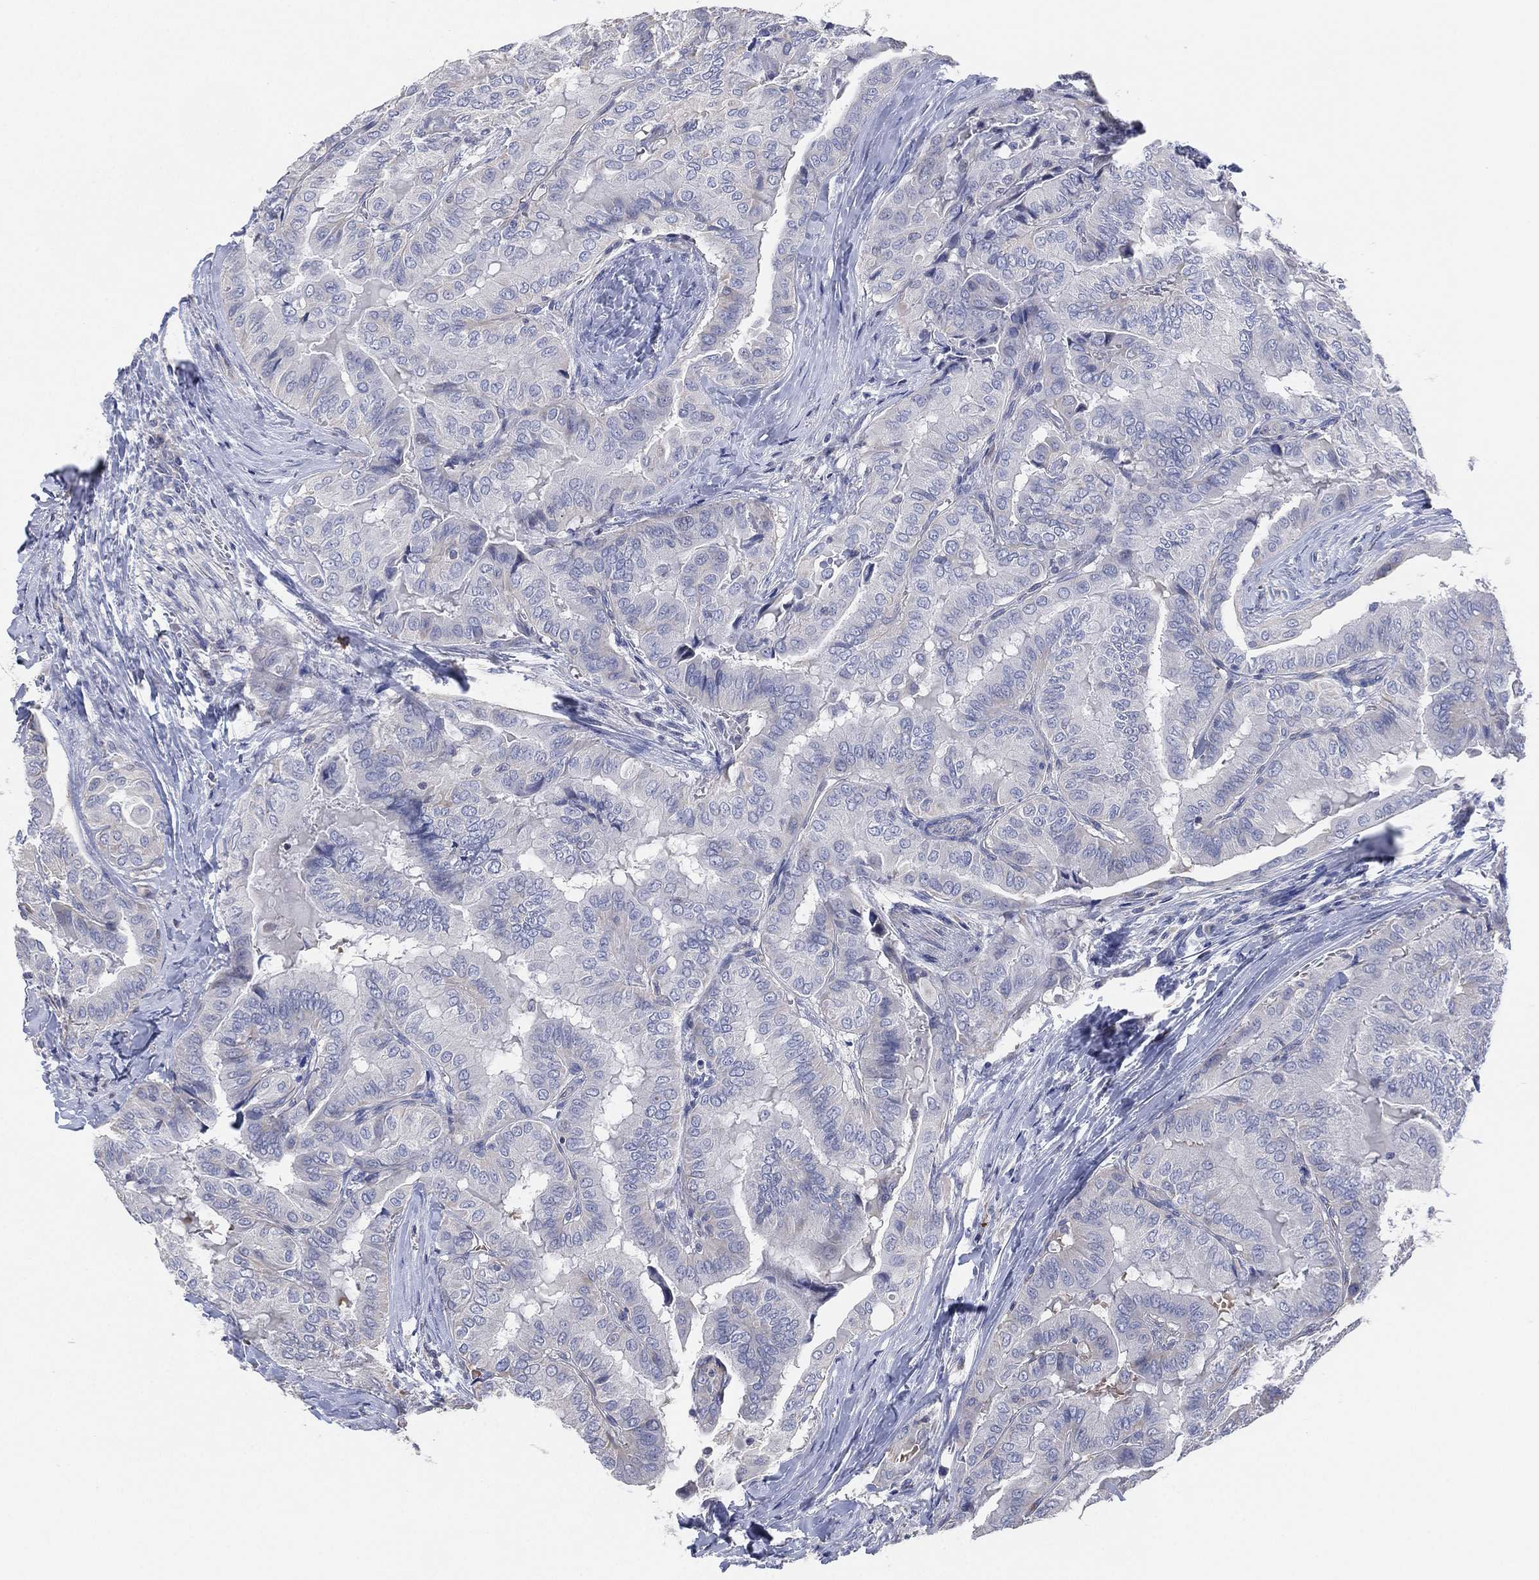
{"staining": {"intensity": "negative", "quantity": "none", "location": "none"}, "tissue": "thyroid cancer", "cell_type": "Tumor cells", "image_type": "cancer", "snomed": [{"axis": "morphology", "description": "Papillary adenocarcinoma, NOS"}, {"axis": "topography", "description": "Thyroid gland"}], "caption": "Thyroid papillary adenocarcinoma was stained to show a protein in brown. There is no significant staining in tumor cells.", "gene": "CFTR", "patient": {"sex": "female", "age": 68}}